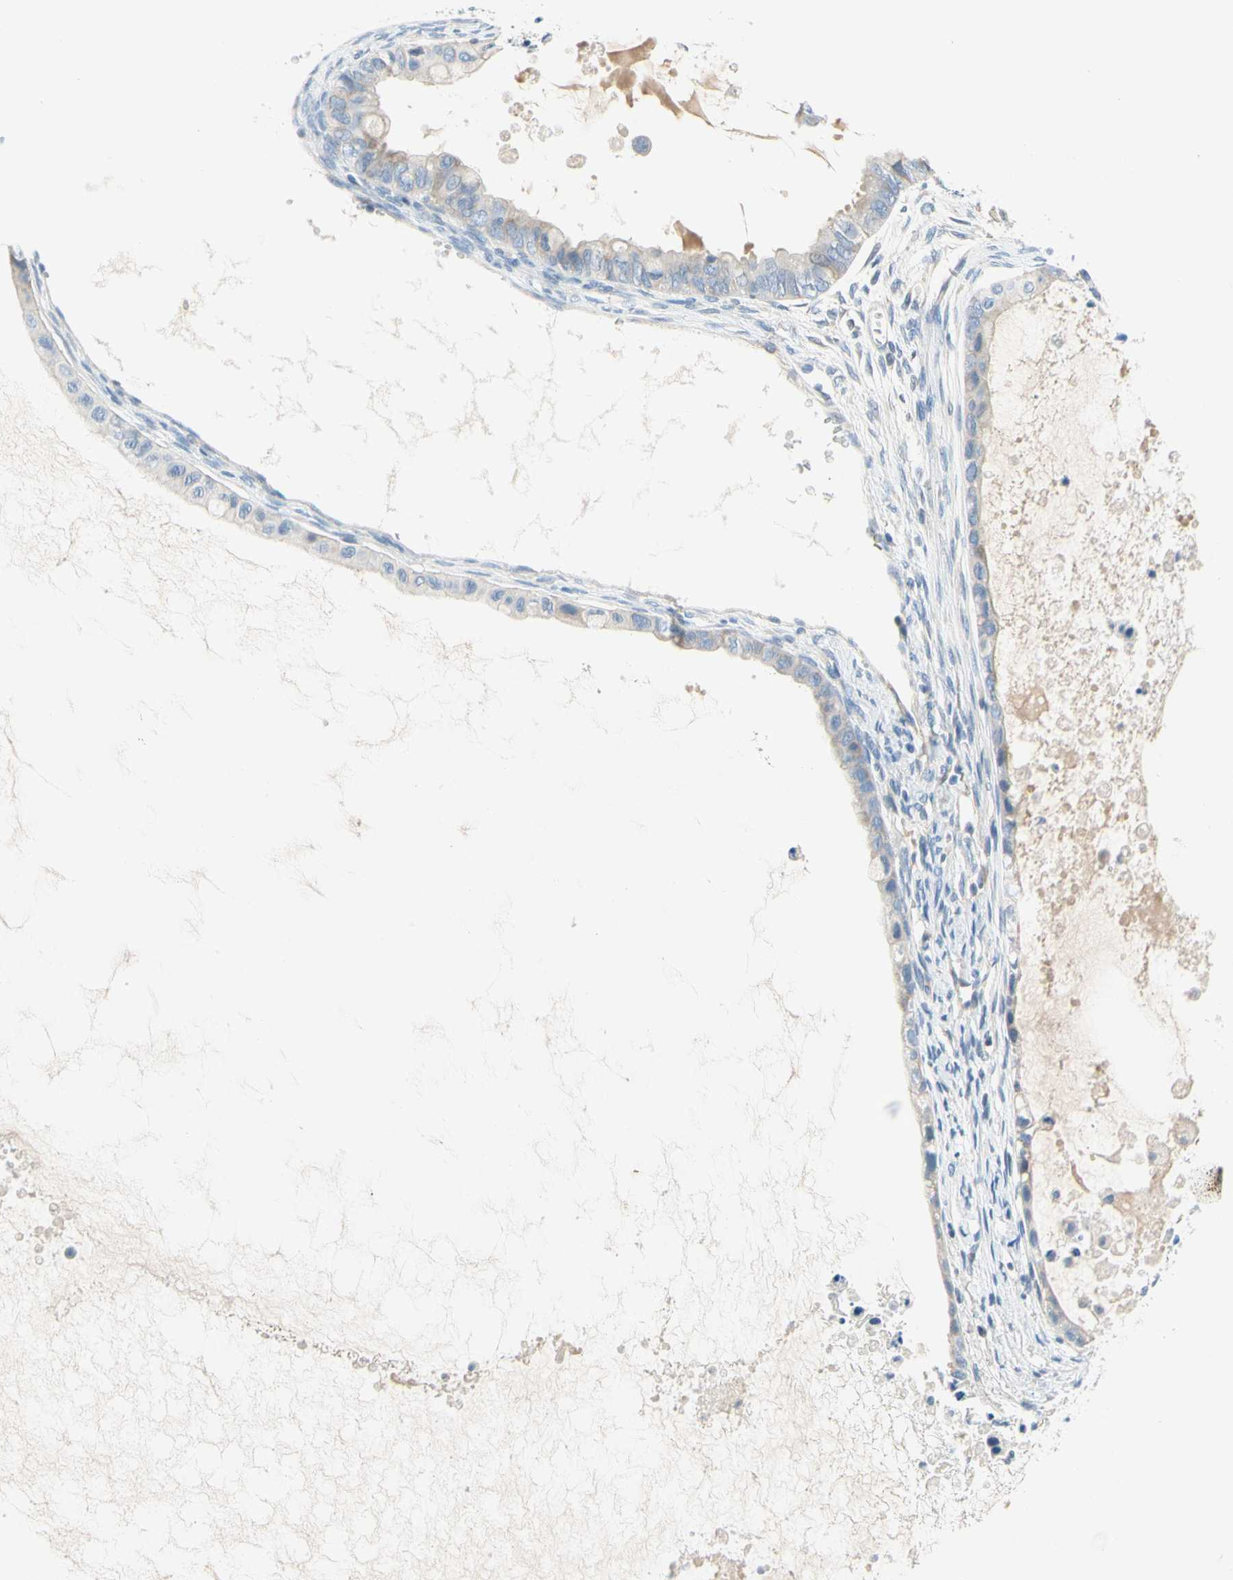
{"staining": {"intensity": "negative", "quantity": "none", "location": "none"}, "tissue": "ovarian cancer", "cell_type": "Tumor cells", "image_type": "cancer", "snomed": [{"axis": "morphology", "description": "Cystadenocarcinoma, mucinous, NOS"}, {"axis": "topography", "description": "Ovary"}], "caption": "IHC of human ovarian cancer (mucinous cystadenocarcinoma) reveals no expression in tumor cells.", "gene": "CCM2L", "patient": {"sex": "female", "age": 80}}